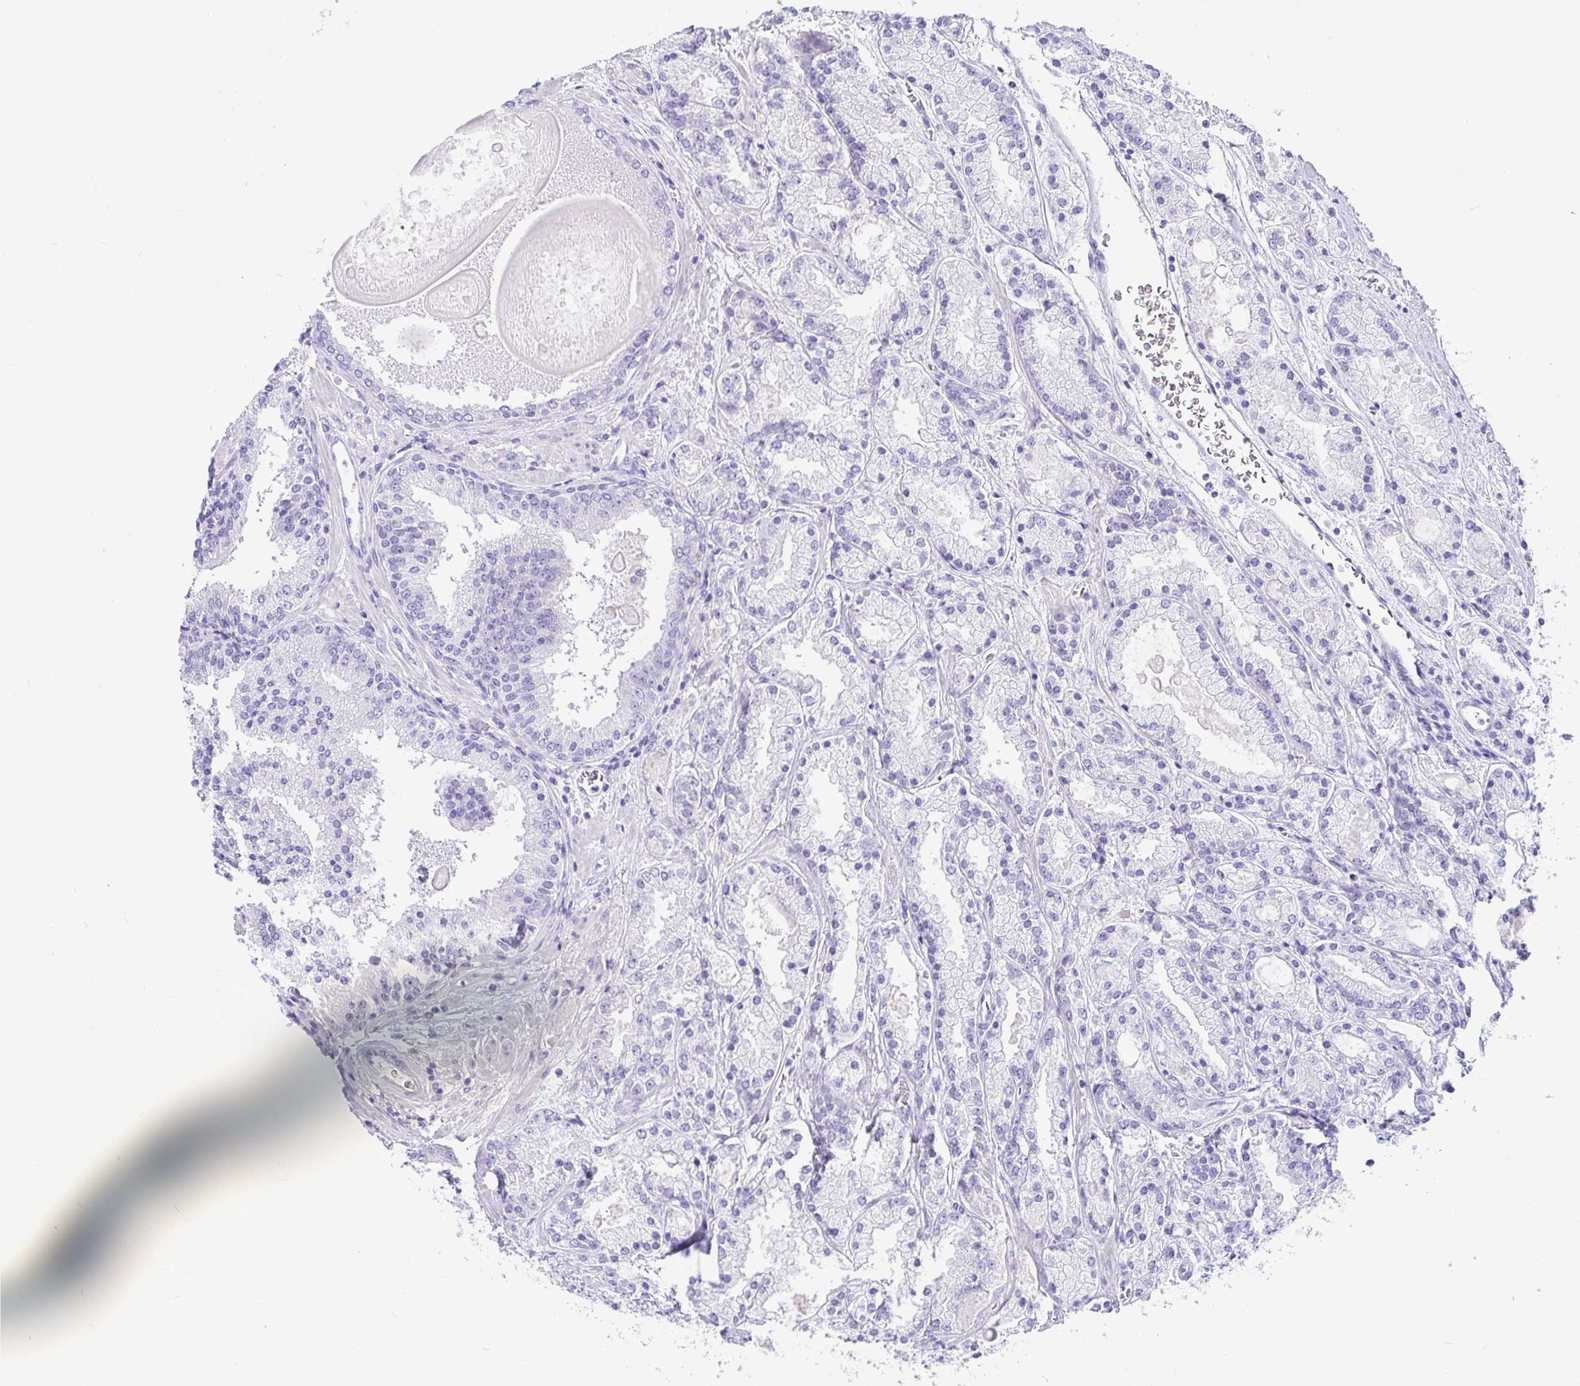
{"staining": {"intensity": "negative", "quantity": "none", "location": "none"}, "tissue": "prostate cancer", "cell_type": "Tumor cells", "image_type": "cancer", "snomed": [{"axis": "morphology", "description": "Adenocarcinoma, High grade"}, {"axis": "topography", "description": "Prostate"}], "caption": "Tumor cells are negative for brown protein staining in prostate cancer (adenocarcinoma (high-grade)). (DAB (3,3'-diaminobenzidine) IHC visualized using brightfield microscopy, high magnification).", "gene": "TMEM241", "patient": {"sex": "male", "age": 67}}